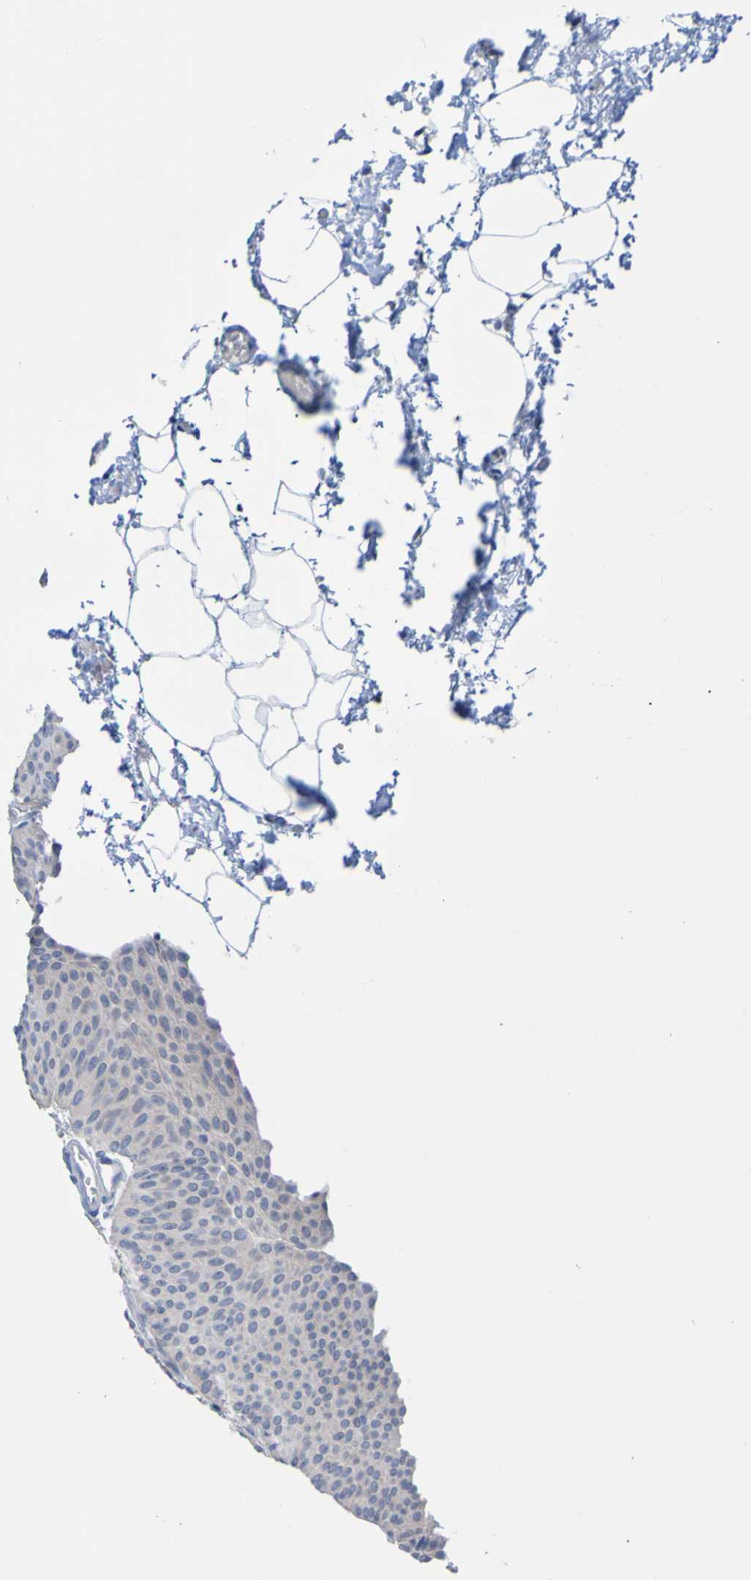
{"staining": {"intensity": "weak", "quantity": ">75%", "location": "cytoplasmic/membranous"}, "tissue": "urothelial cancer", "cell_type": "Tumor cells", "image_type": "cancer", "snomed": [{"axis": "morphology", "description": "Urothelial carcinoma, Low grade"}, {"axis": "topography", "description": "Urinary bladder"}], "caption": "High-power microscopy captured an immunohistochemistry (IHC) histopathology image of urothelial cancer, revealing weak cytoplasmic/membranous positivity in about >75% of tumor cells.", "gene": "ACMSD", "patient": {"sex": "female", "age": 60}}